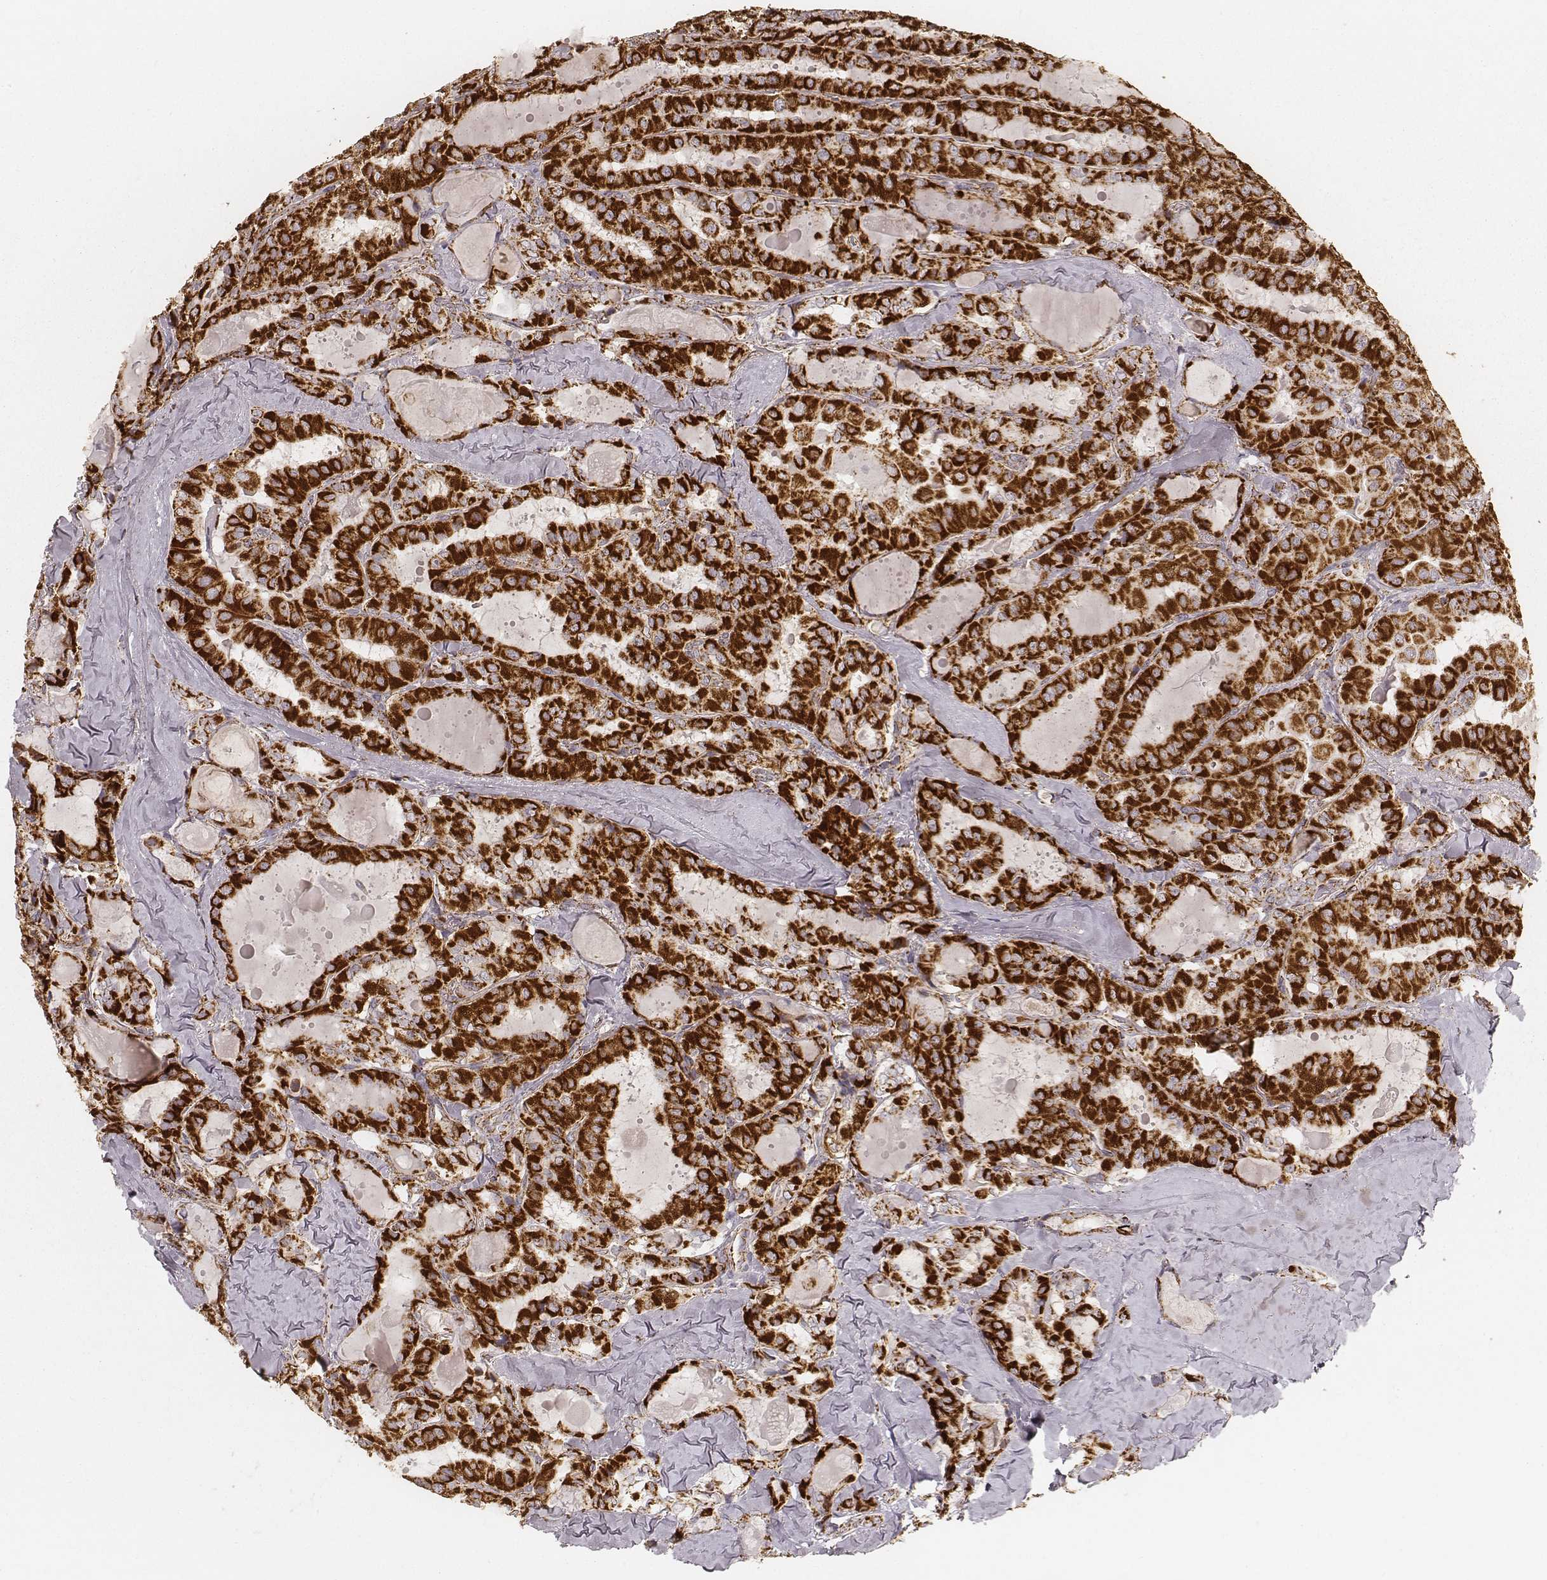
{"staining": {"intensity": "strong", "quantity": ">75%", "location": "cytoplasmic/membranous"}, "tissue": "thyroid cancer", "cell_type": "Tumor cells", "image_type": "cancer", "snomed": [{"axis": "morphology", "description": "Papillary adenocarcinoma, NOS"}, {"axis": "topography", "description": "Thyroid gland"}], "caption": "Papillary adenocarcinoma (thyroid) stained for a protein (brown) demonstrates strong cytoplasmic/membranous positive positivity in about >75% of tumor cells.", "gene": "CS", "patient": {"sex": "female", "age": 41}}